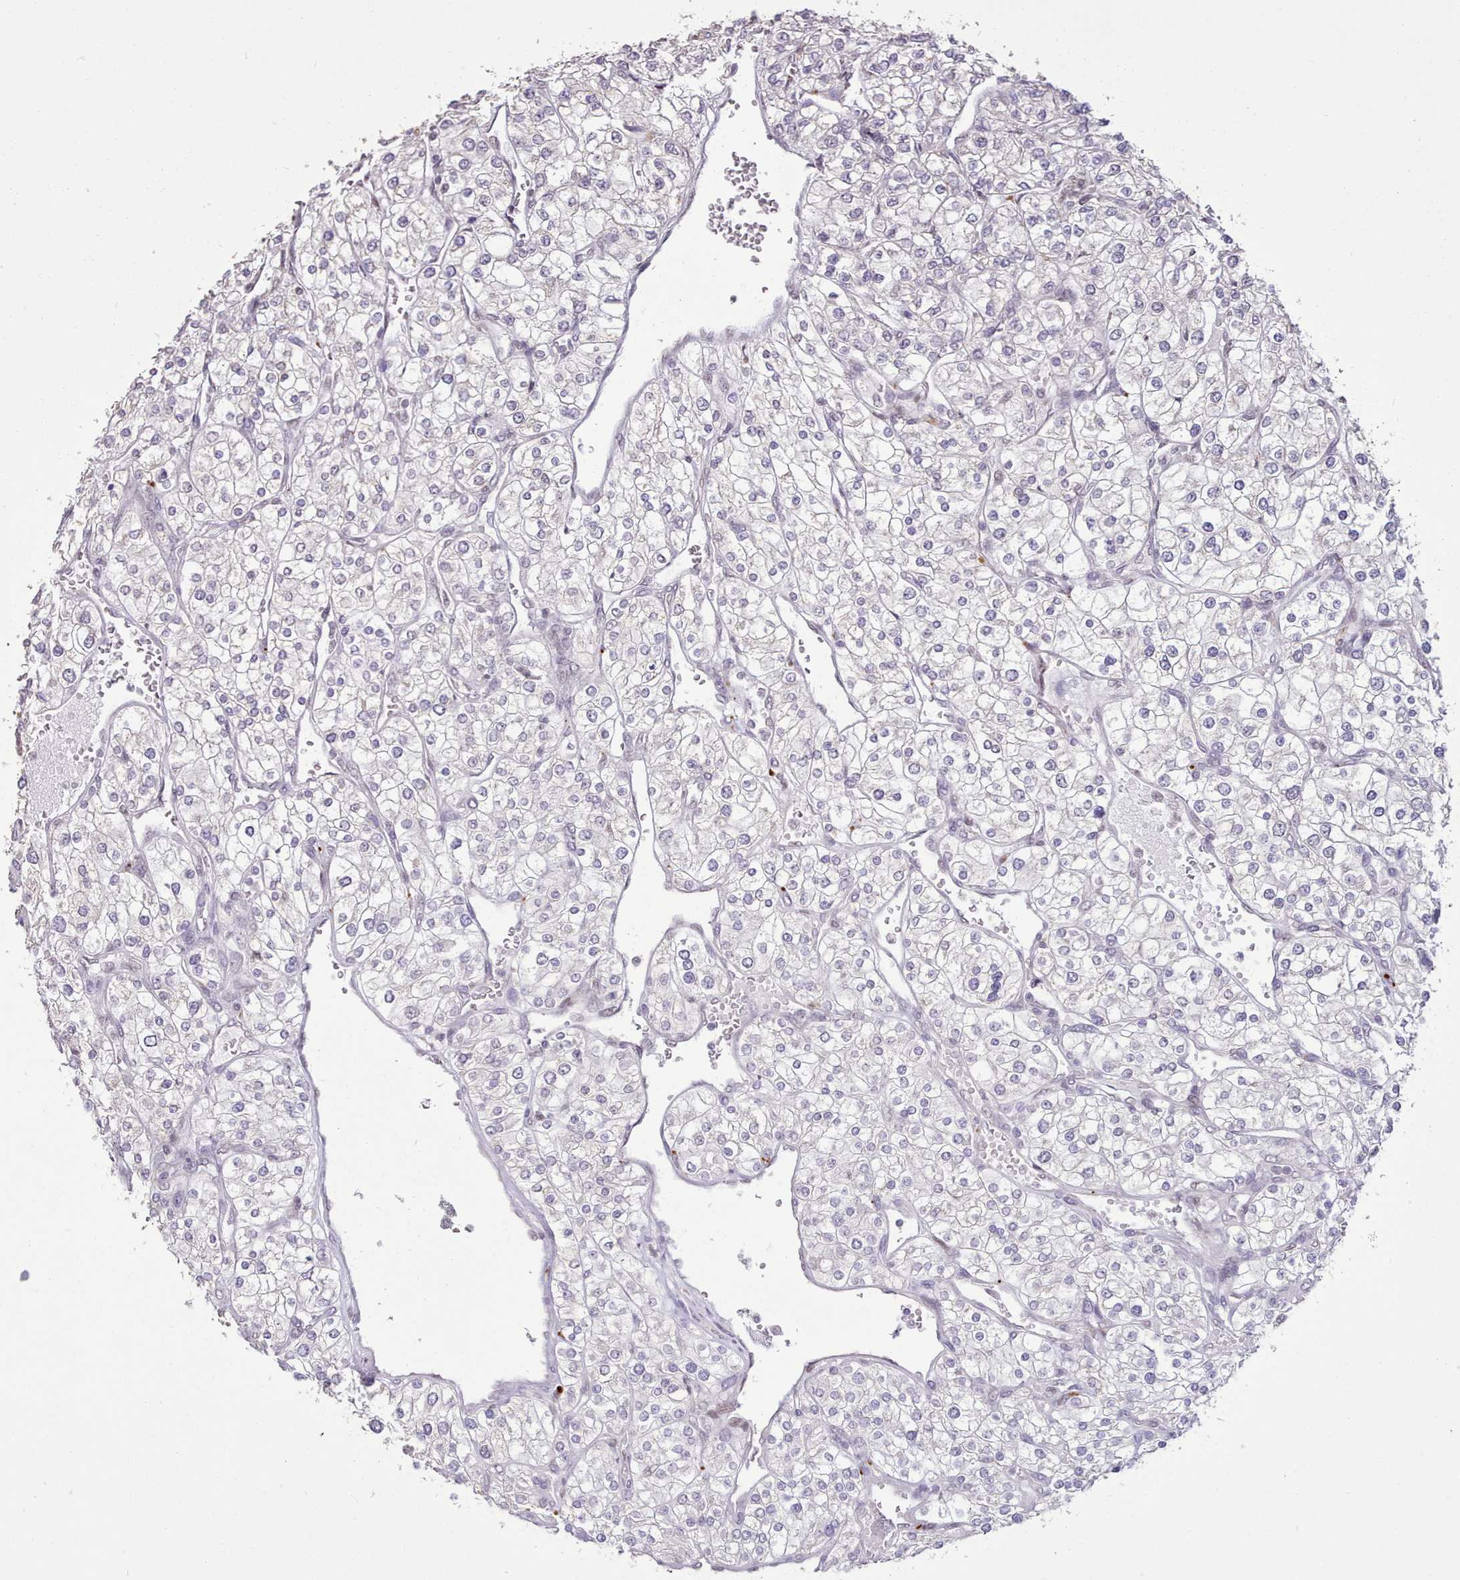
{"staining": {"intensity": "negative", "quantity": "none", "location": "none"}, "tissue": "renal cancer", "cell_type": "Tumor cells", "image_type": "cancer", "snomed": [{"axis": "morphology", "description": "Adenocarcinoma, NOS"}, {"axis": "topography", "description": "Kidney"}], "caption": "This is a image of IHC staining of adenocarcinoma (renal), which shows no staining in tumor cells.", "gene": "TAF15", "patient": {"sex": "male", "age": 80}}